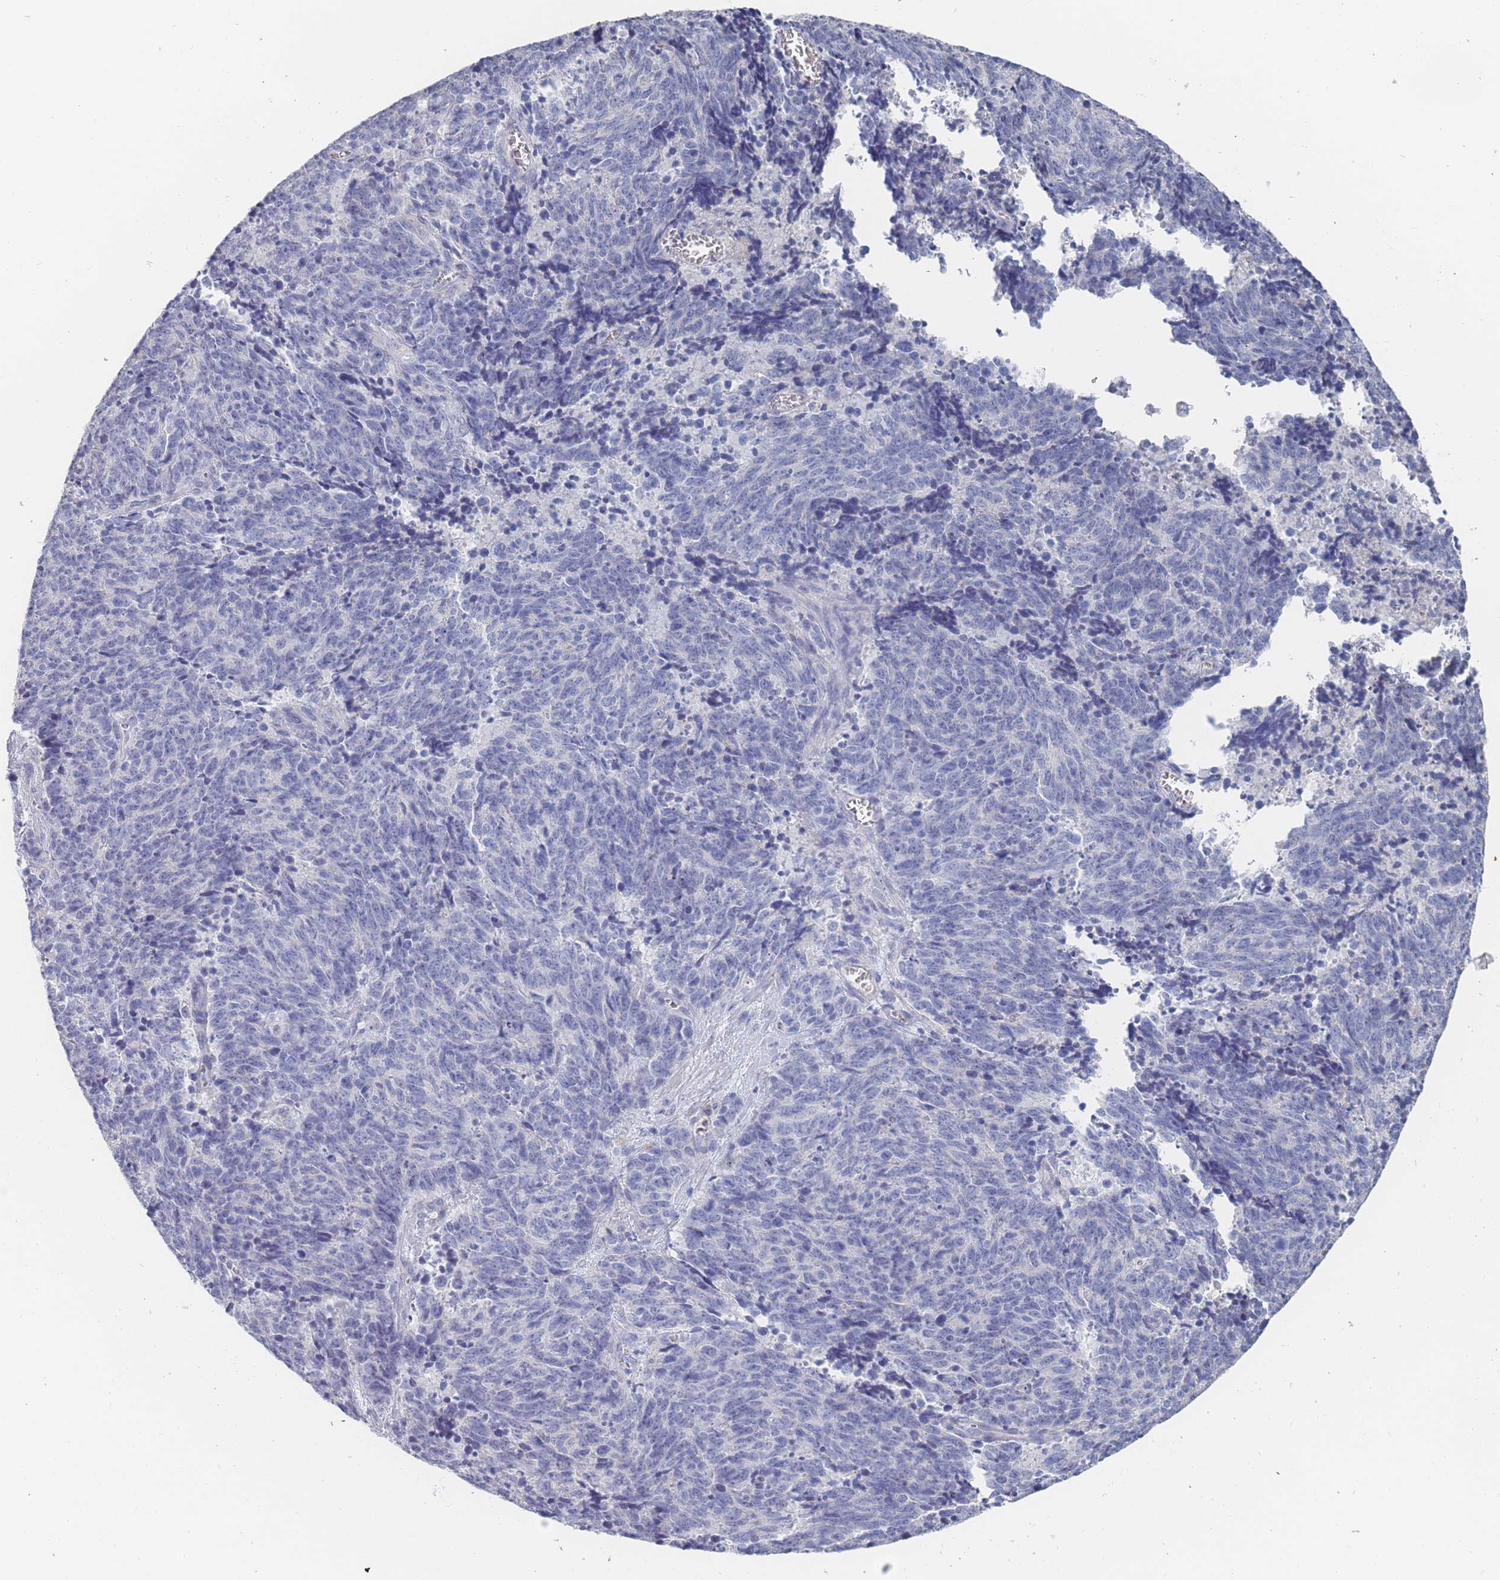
{"staining": {"intensity": "negative", "quantity": "none", "location": "none"}, "tissue": "cervical cancer", "cell_type": "Tumor cells", "image_type": "cancer", "snomed": [{"axis": "morphology", "description": "Squamous cell carcinoma, NOS"}, {"axis": "topography", "description": "Cervix"}], "caption": "Histopathology image shows no protein expression in tumor cells of squamous cell carcinoma (cervical) tissue.", "gene": "ACAD11", "patient": {"sex": "female", "age": 29}}